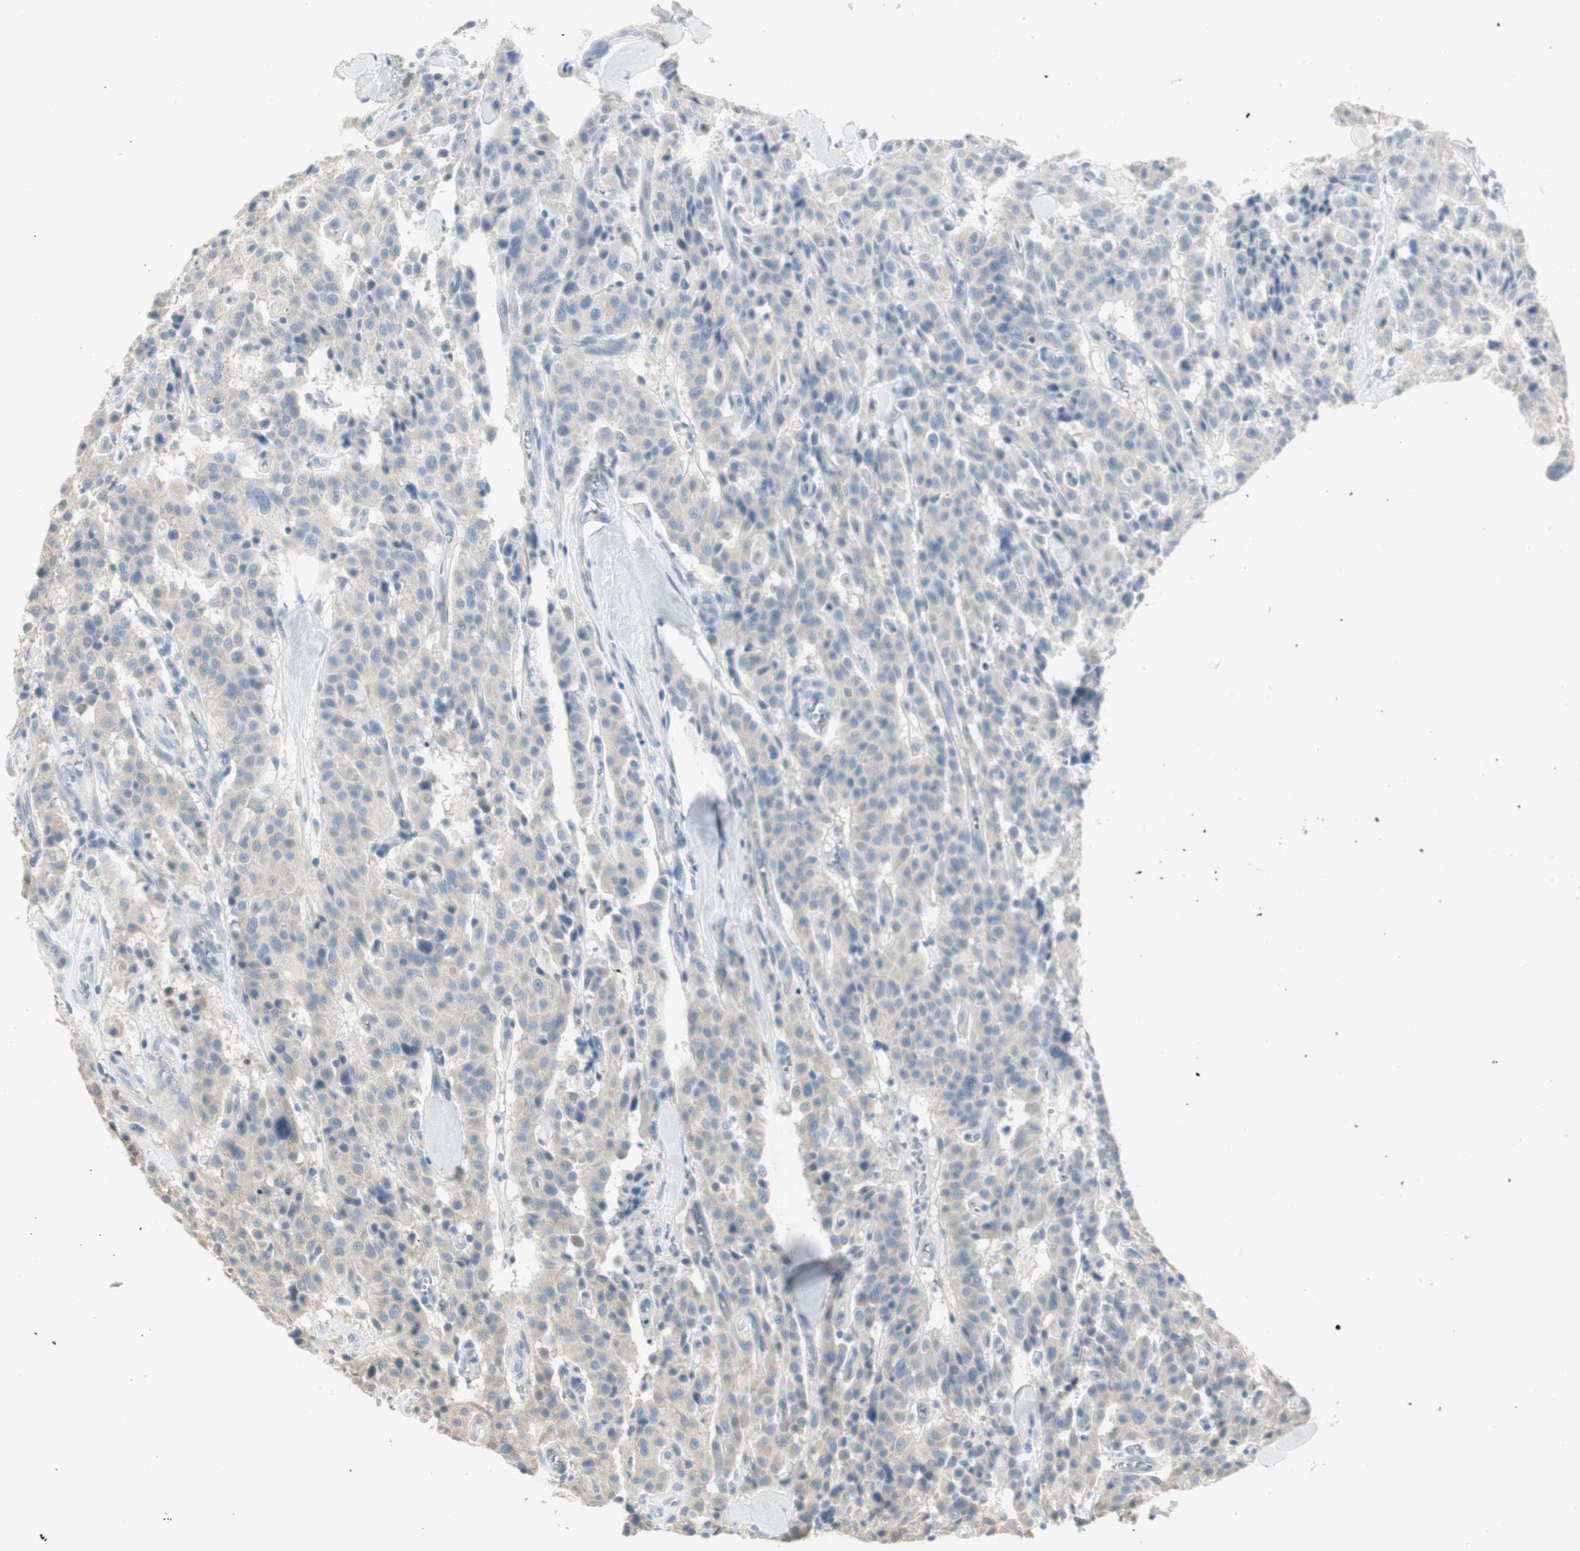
{"staining": {"intensity": "negative", "quantity": "none", "location": "none"}, "tissue": "carcinoid", "cell_type": "Tumor cells", "image_type": "cancer", "snomed": [{"axis": "morphology", "description": "Carcinoid, malignant, NOS"}, {"axis": "topography", "description": "Lung"}], "caption": "This is an IHC photomicrograph of human carcinoid. There is no staining in tumor cells.", "gene": "SPINK4", "patient": {"sex": "male", "age": 30}}